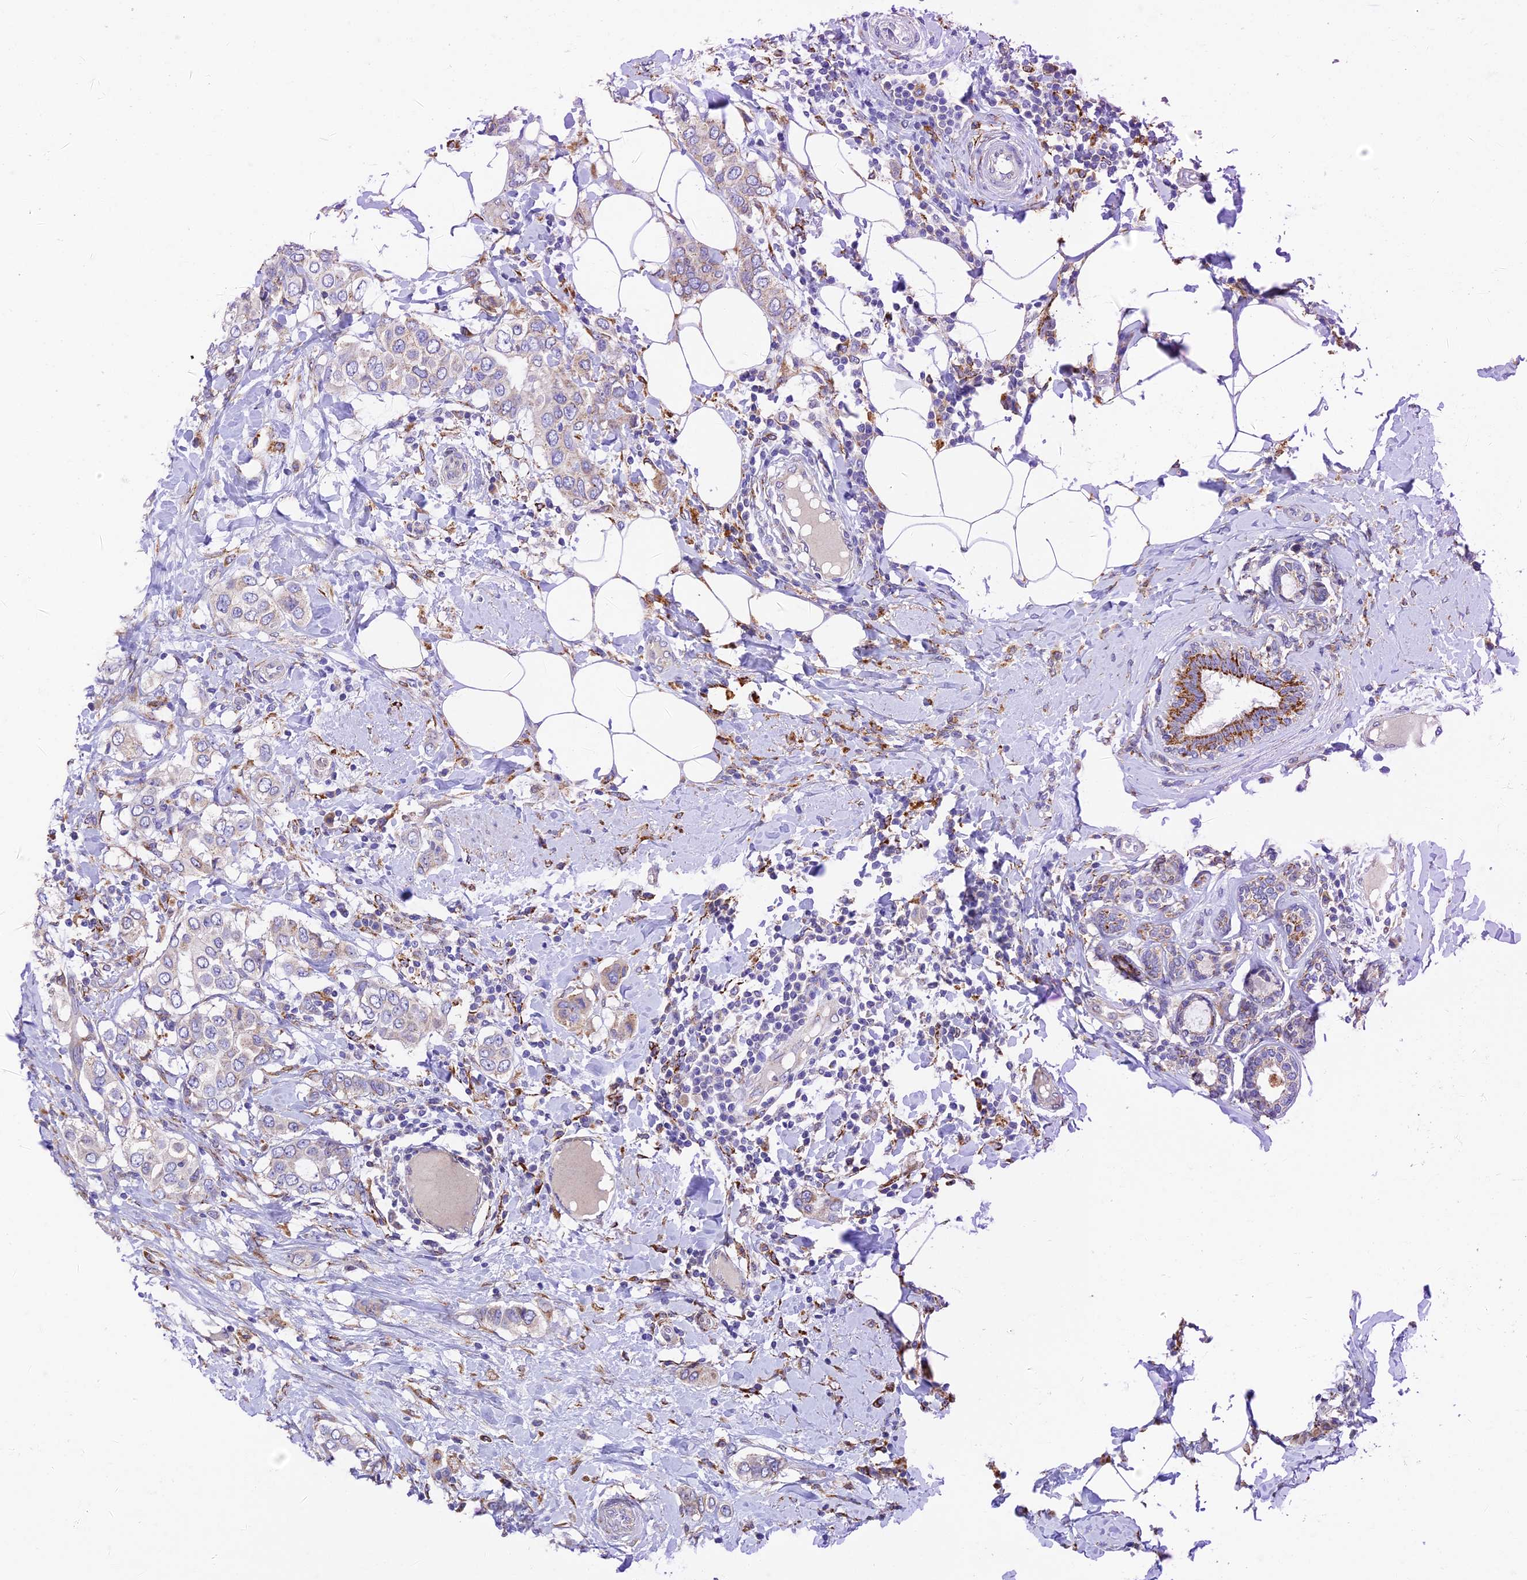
{"staining": {"intensity": "negative", "quantity": "none", "location": "none"}, "tissue": "breast cancer", "cell_type": "Tumor cells", "image_type": "cancer", "snomed": [{"axis": "morphology", "description": "Lobular carcinoma"}, {"axis": "topography", "description": "Breast"}], "caption": "This is an immunohistochemistry histopathology image of human breast cancer (lobular carcinoma). There is no expression in tumor cells.", "gene": "VKORC1", "patient": {"sex": "female", "age": 51}}